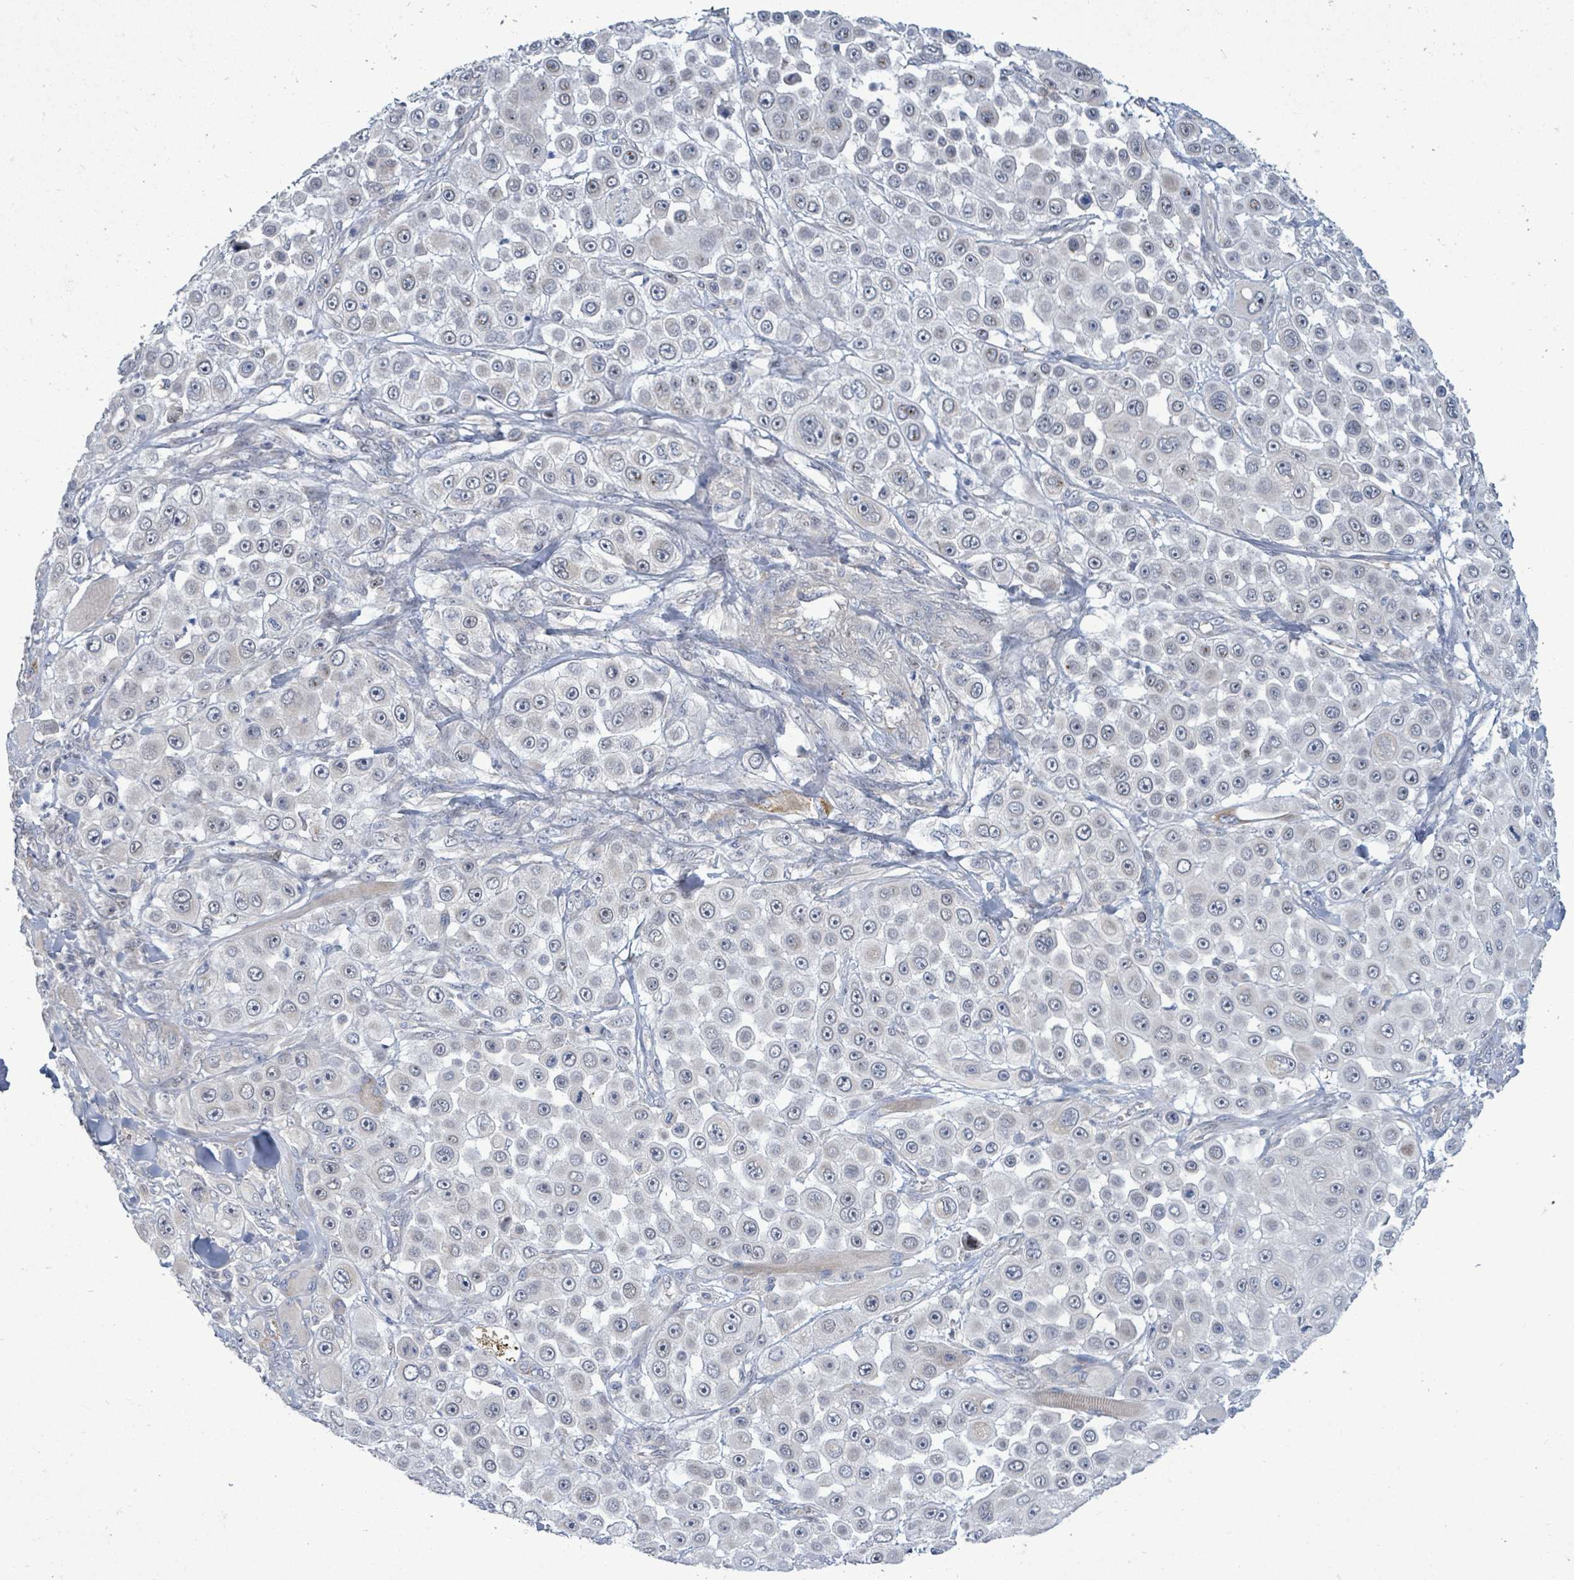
{"staining": {"intensity": "negative", "quantity": "none", "location": "none"}, "tissue": "skin cancer", "cell_type": "Tumor cells", "image_type": "cancer", "snomed": [{"axis": "morphology", "description": "Squamous cell carcinoma, NOS"}, {"axis": "topography", "description": "Skin"}], "caption": "Tumor cells are negative for protein expression in human skin cancer (squamous cell carcinoma).", "gene": "ZFPM1", "patient": {"sex": "male", "age": 67}}